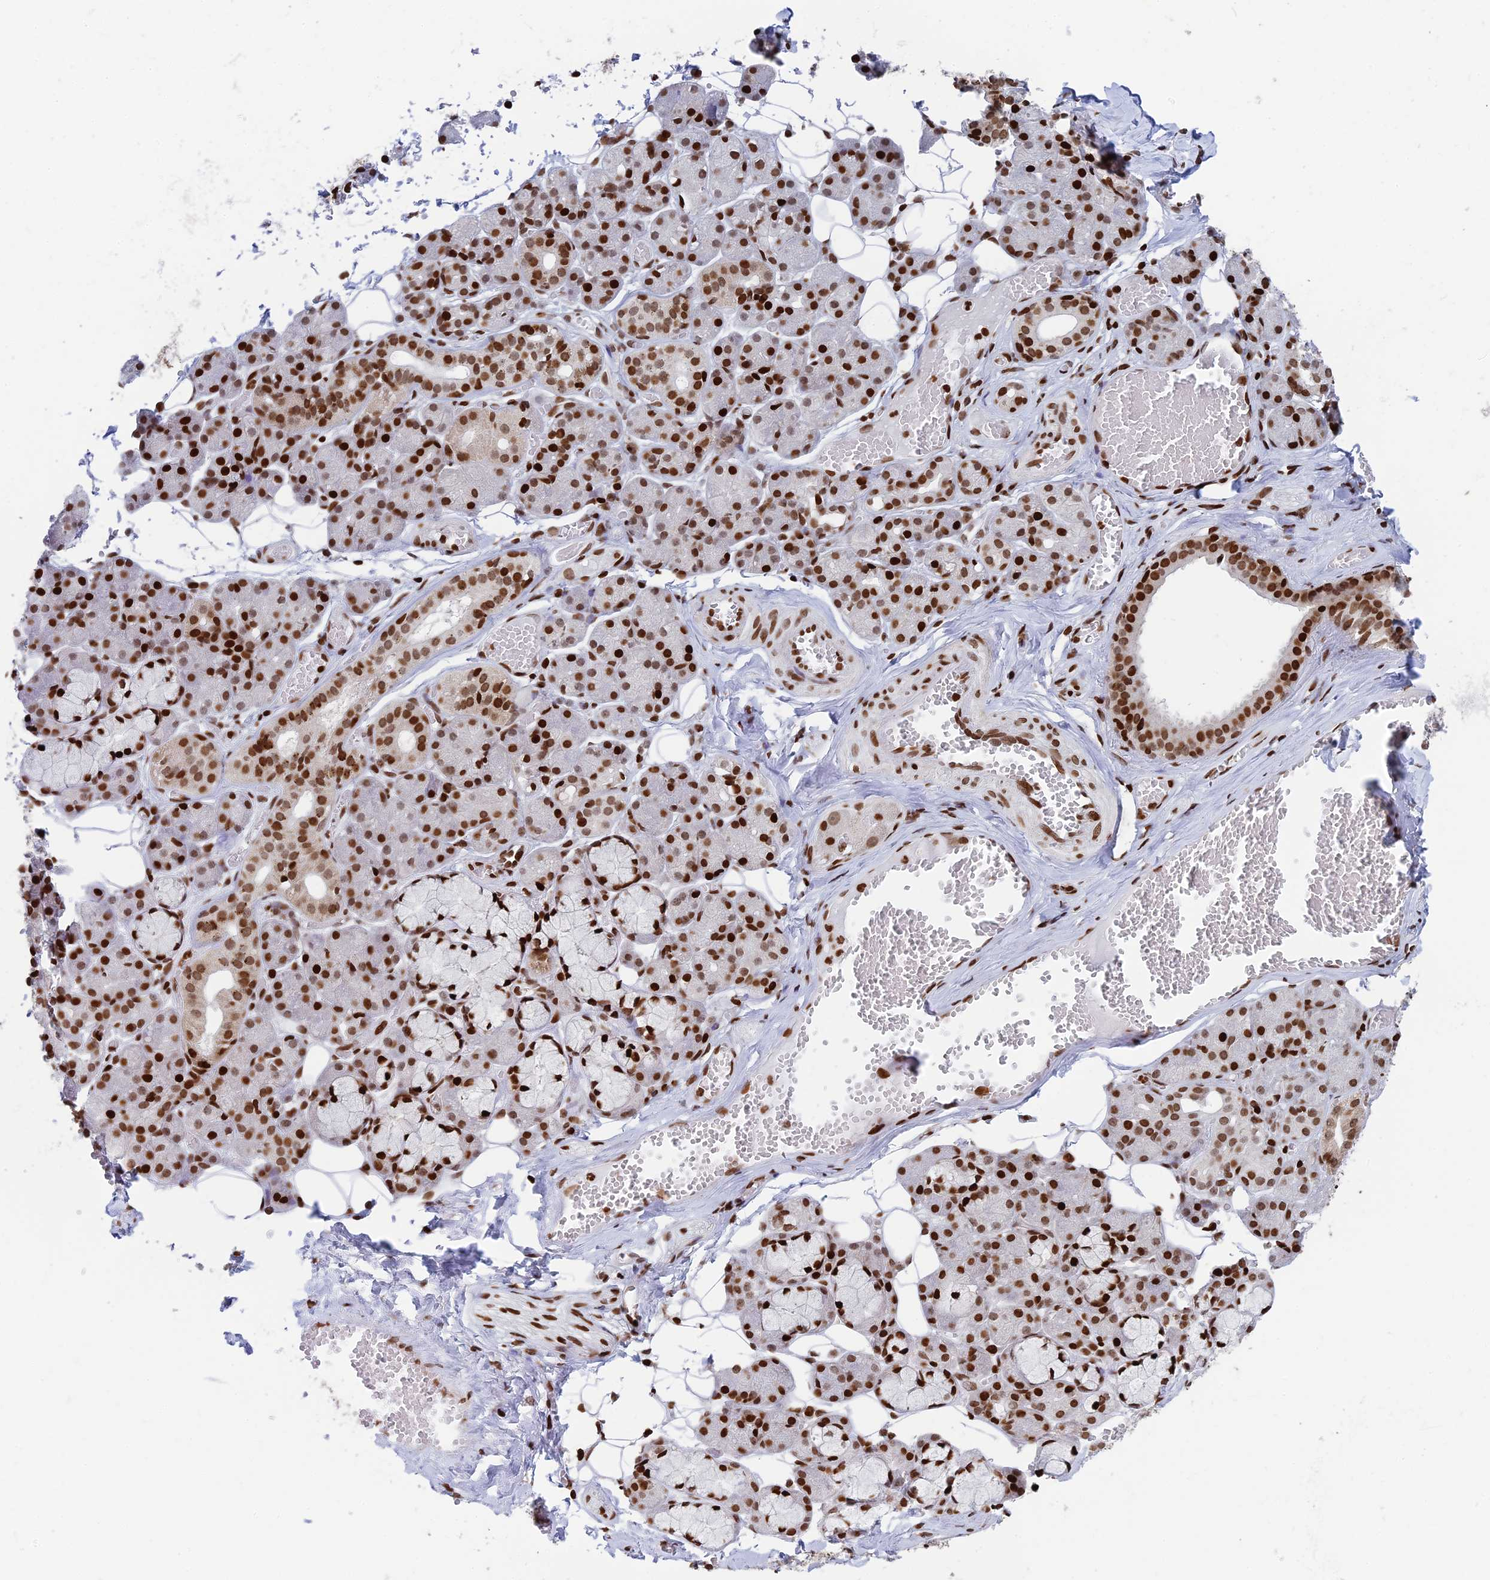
{"staining": {"intensity": "strong", "quantity": "25%-75%", "location": "nuclear"}, "tissue": "salivary gland", "cell_type": "Glandular cells", "image_type": "normal", "snomed": [{"axis": "morphology", "description": "Normal tissue, NOS"}, {"axis": "topography", "description": "Salivary gland"}], "caption": "Salivary gland stained with immunohistochemistry (IHC) exhibits strong nuclear positivity in approximately 25%-75% of glandular cells.", "gene": "RPAP1", "patient": {"sex": "male", "age": 63}}